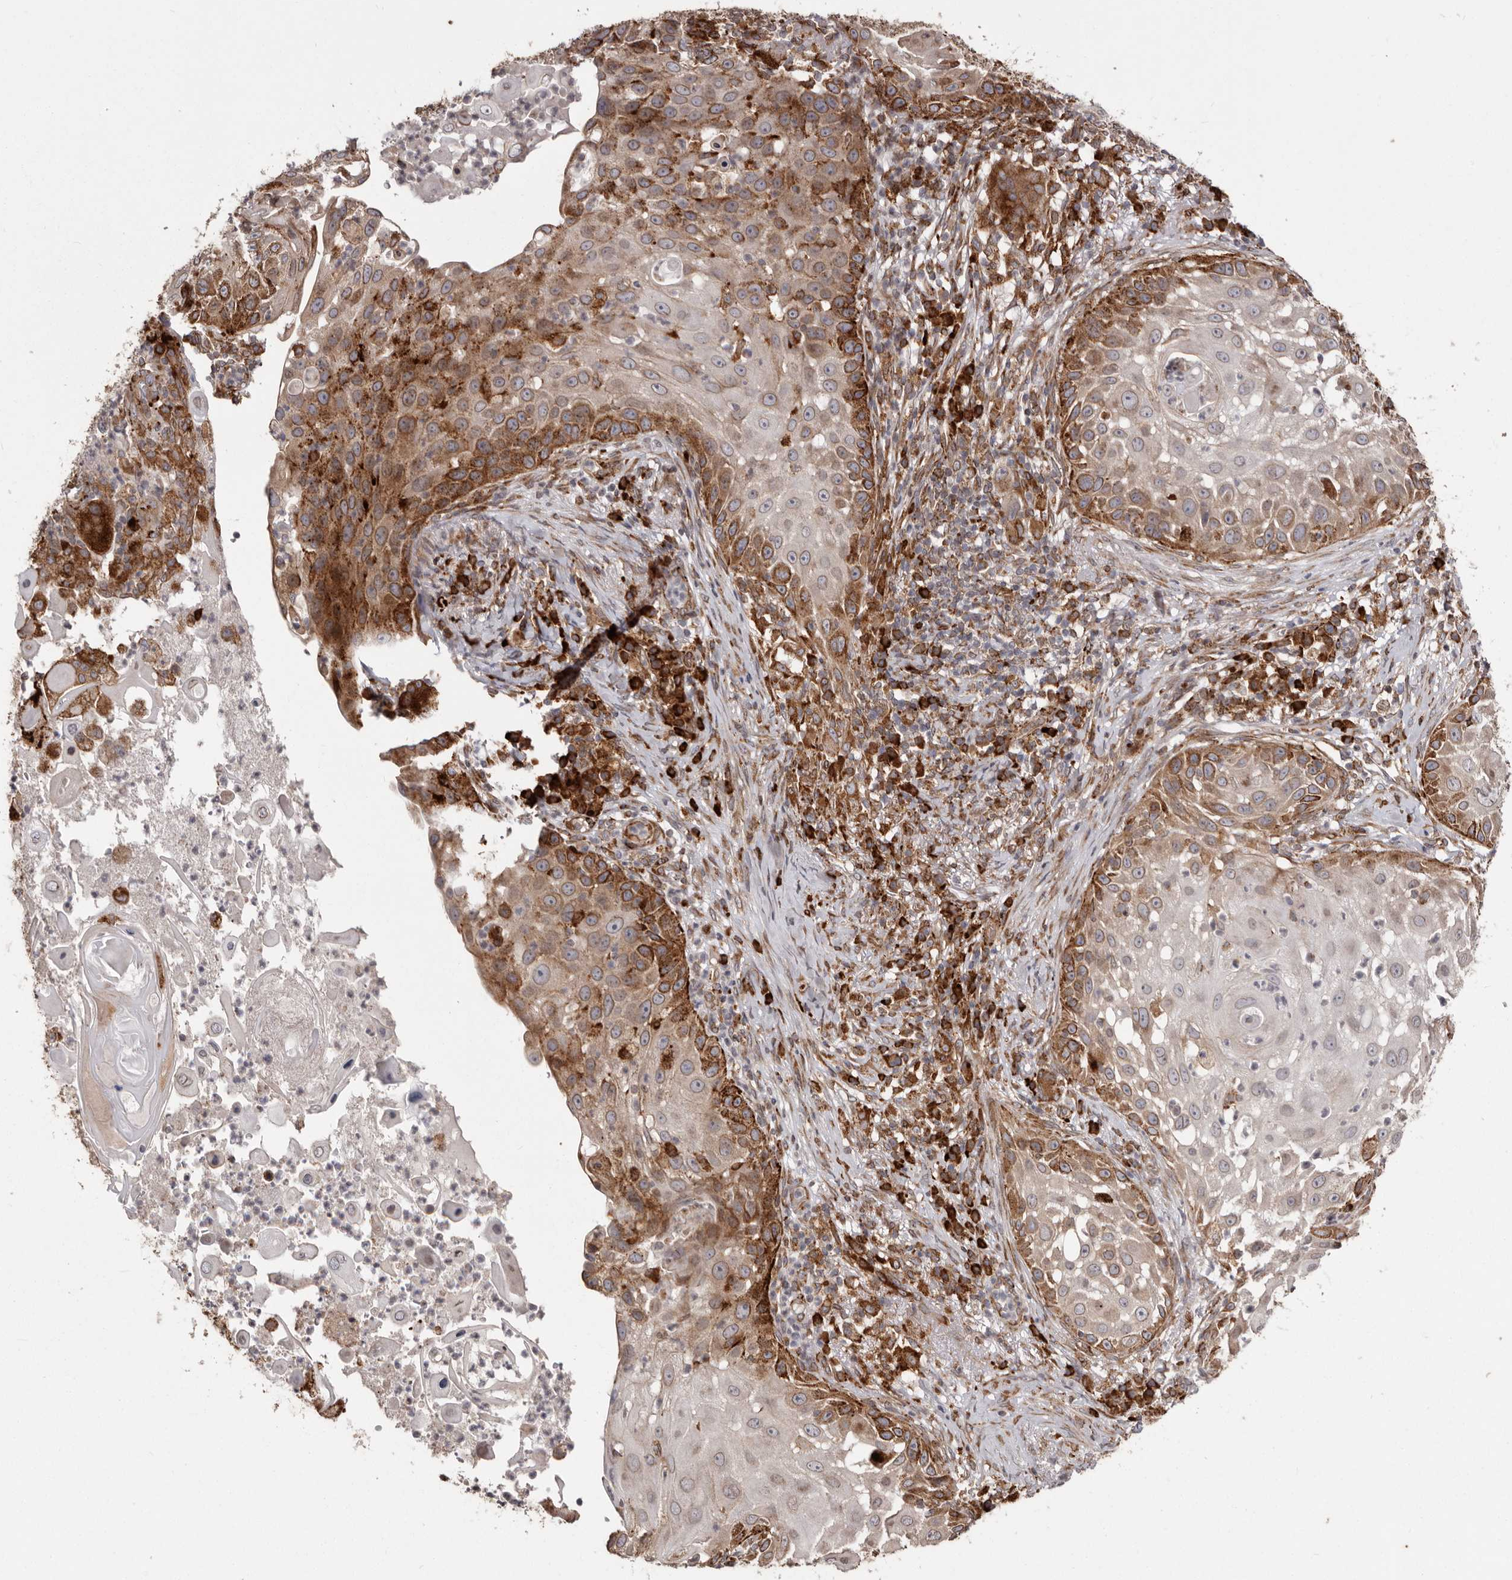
{"staining": {"intensity": "moderate", "quantity": ">75%", "location": "cytoplasmic/membranous"}, "tissue": "skin cancer", "cell_type": "Tumor cells", "image_type": "cancer", "snomed": [{"axis": "morphology", "description": "Squamous cell carcinoma, NOS"}, {"axis": "topography", "description": "Skin"}], "caption": "A brown stain highlights moderate cytoplasmic/membranous staining of a protein in human skin squamous cell carcinoma tumor cells. (IHC, brightfield microscopy, high magnification).", "gene": "NUP43", "patient": {"sex": "female", "age": 44}}